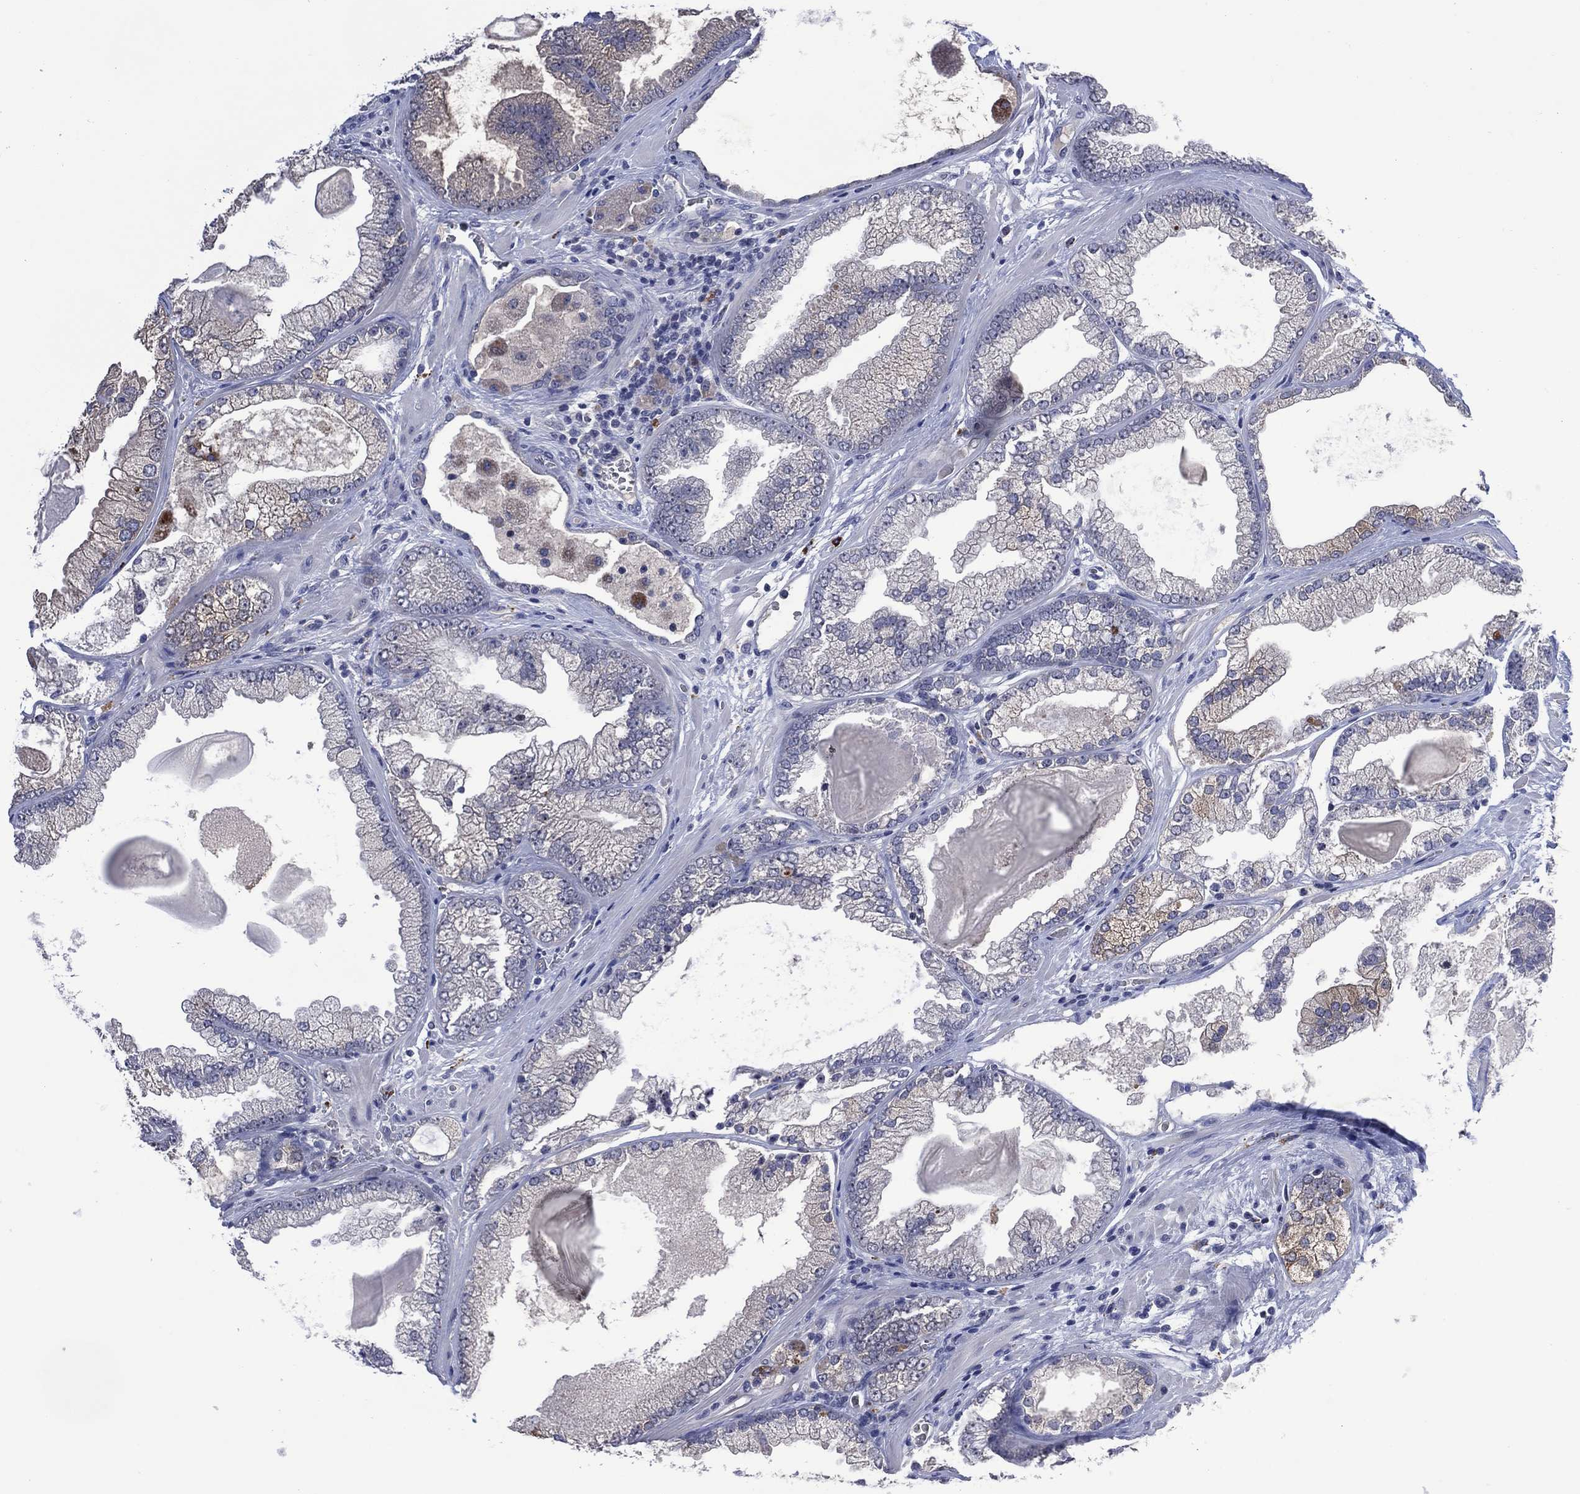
{"staining": {"intensity": "negative", "quantity": "none", "location": "none"}, "tissue": "prostate cancer", "cell_type": "Tumor cells", "image_type": "cancer", "snomed": [{"axis": "morphology", "description": "Adenocarcinoma, Low grade"}, {"axis": "topography", "description": "Prostate"}], "caption": "There is no significant positivity in tumor cells of prostate low-grade adenocarcinoma.", "gene": "USP26", "patient": {"sex": "male", "age": 57}}